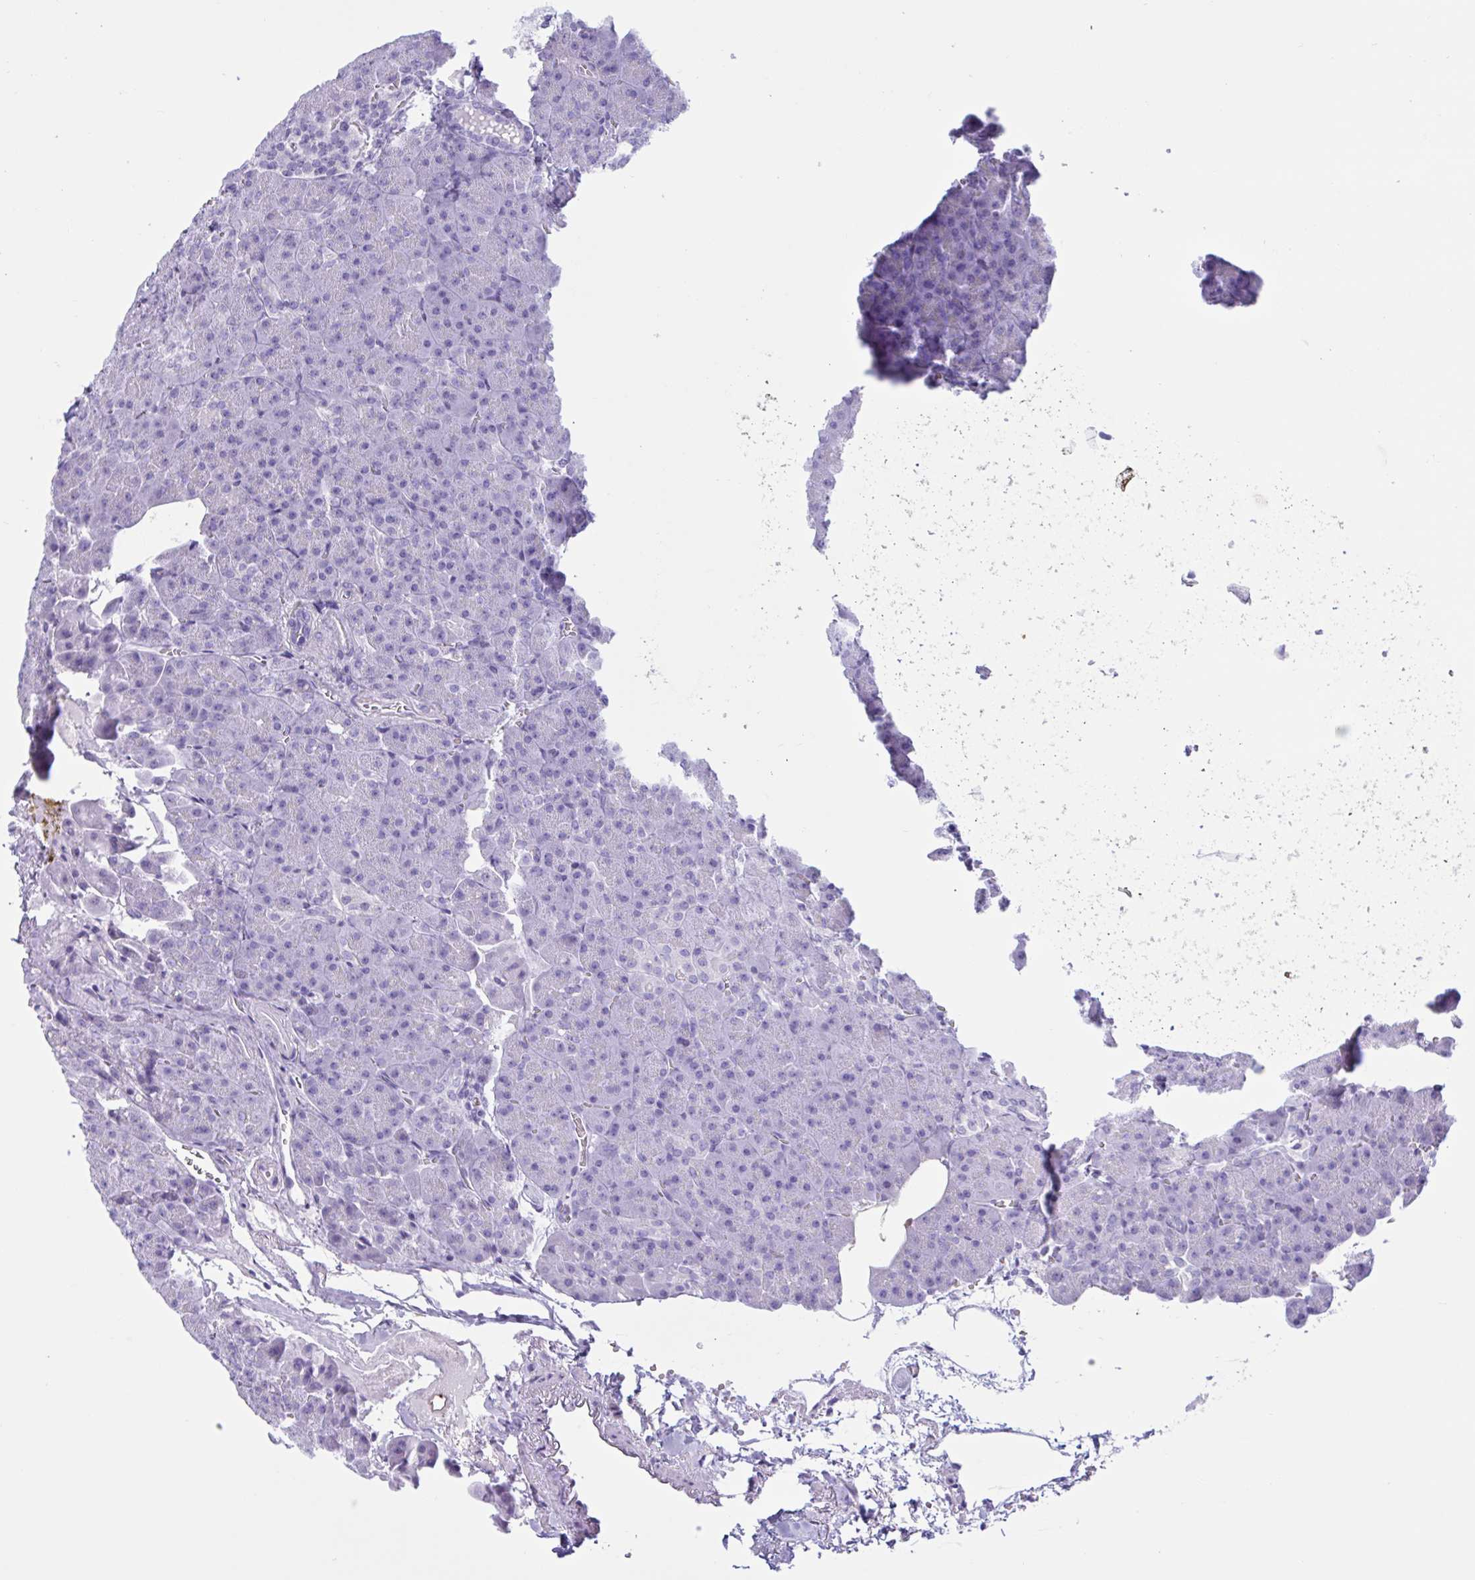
{"staining": {"intensity": "negative", "quantity": "none", "location": "none"}, "tissue": "pancreas", "cell_type": "Exocrine glandular cells", "image_type": "normal", "snomed": [{"axis": "morphology", "description": "Normal tissue, NOS"}, {"axis": "topography", "description": "Pancreas"}], "caption": "Human pancreas stained for a protein using immunohistochemistry (IHC) demonstrates no positivity in exocrine glandular cells.", "gene": "MRGPRG", "patient": {"sex": "female", "age": 74}}